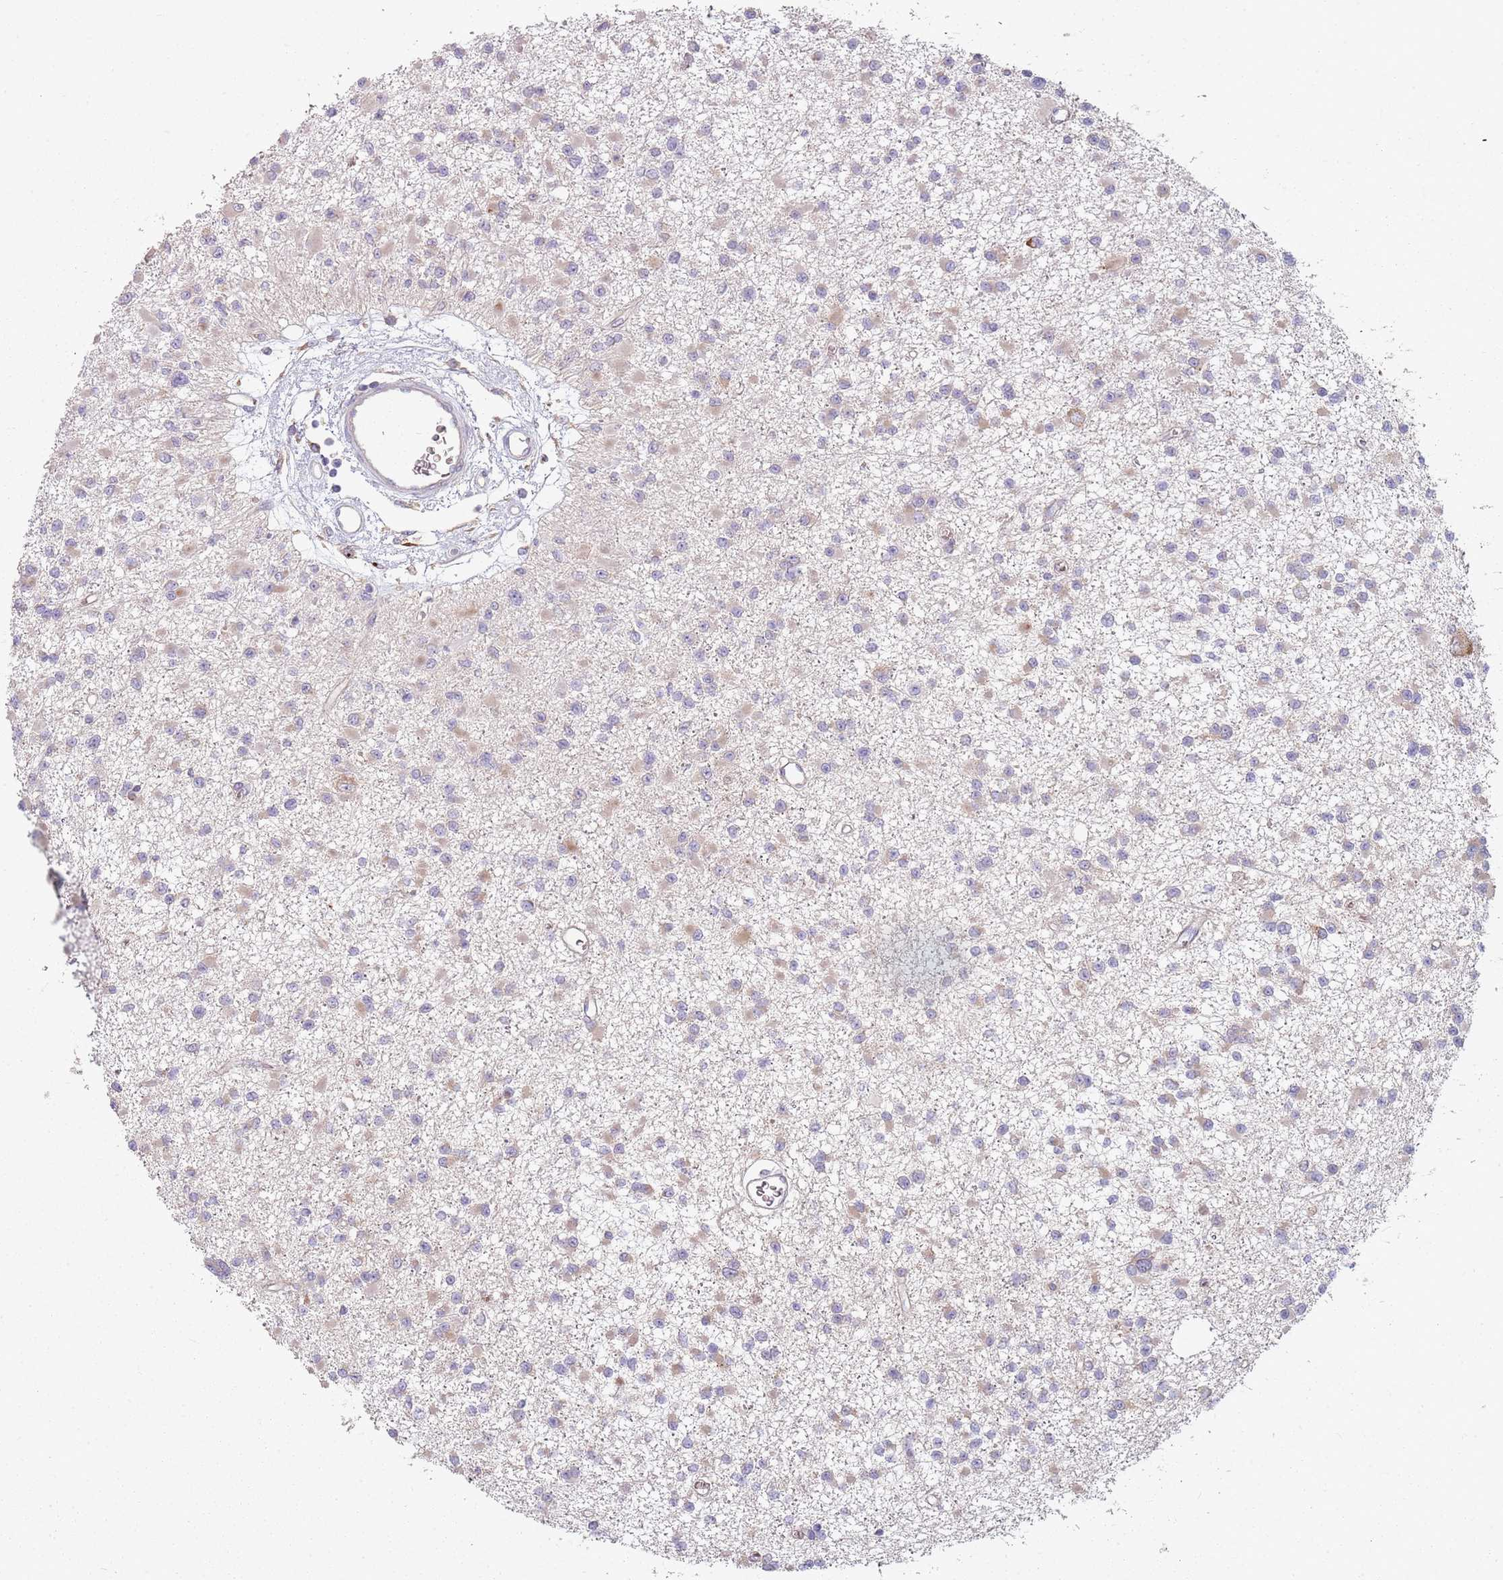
{"staining": {"intensity": "weak", "quantity": "25%-75%", "location": "cytoplasmic/membranous"}, "tissue": "glioma", "cell_type": "Tumor cells", "image_type": "cancer", "snomed": [{"axis": "morphology", "description": "Glioma, malignant, Low grade"}, {"axis": "topography", "description": "Brain"}], "caption": "IHC histopathology image of neoplastic tissue: glioma stained using immunohistochemistry (IHC) reveals low levels of weak protein expression localized specifically in the cytoplasmic/membranous of tumor cells, appearing as a cytoplasmic/membranous brown color.", "gene": "SPATA2", "patient": {"sex": "female", "age": 22}}